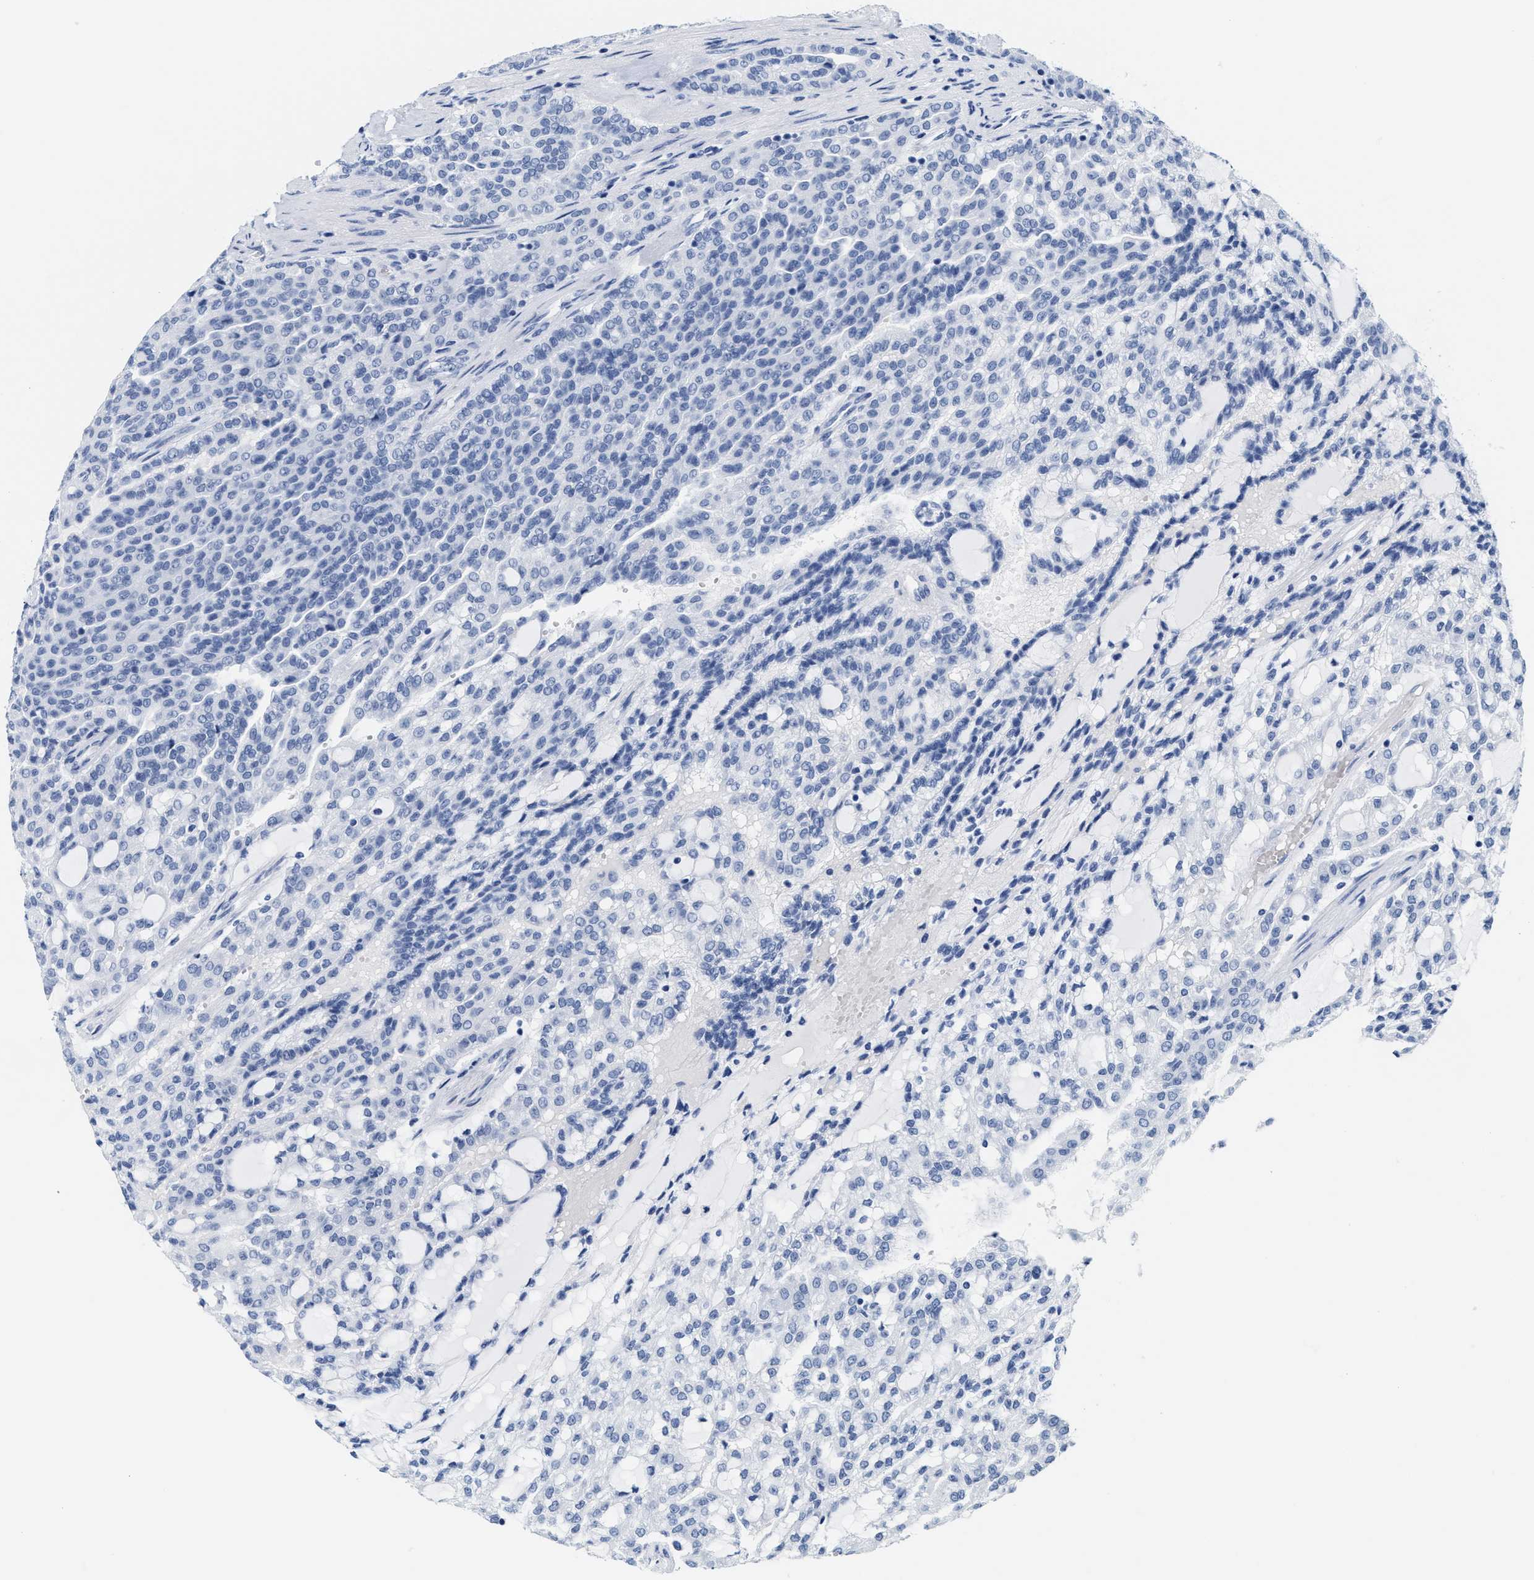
{"staining": {"intensity": "negative", "quantity": "none", "location": "none"}, "tissue": "renal cancer", "cell_type": "Tumor cells", "image_type": "cancer", "snomed": [{"axis": "morphology", "description": "Adenocarcinoma, NOS"}, {"axis": "topography", "description": "Kidney"}], "caption": "This is an immunohistochemistry (IHC) histopathology image of human adenocarcinoma (renal). There is no expression in tumor cells.", "gene": "RYR2", "patient": {"sex": "male", "age": 63}}